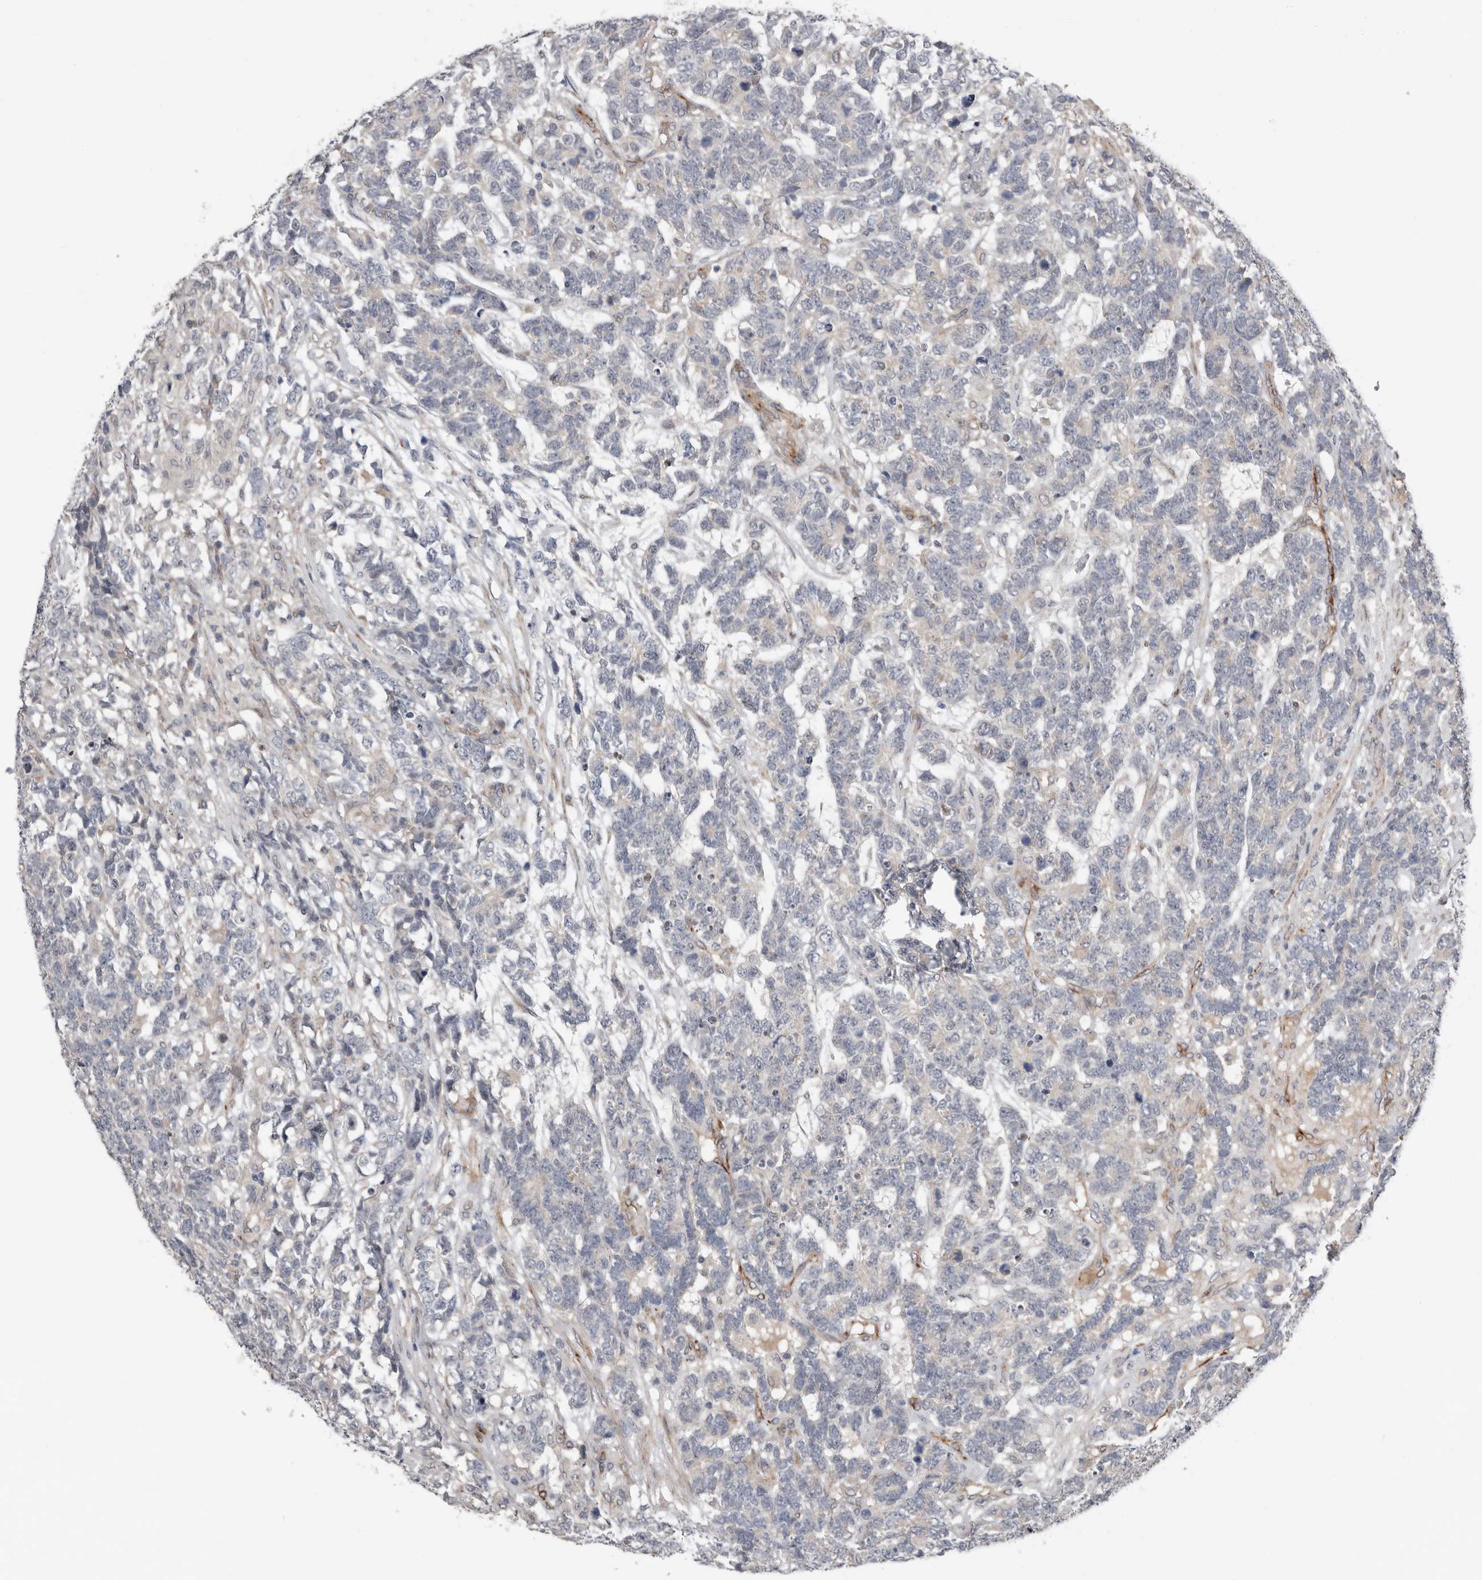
{"staining": {"intensity": "negative", "quantity": "none", "location": "none"}, "tissue": "testis cancer", "cell_type": "Tumor cells", "image_type": "cancer", "snomed": [{"axis": "morphology", "description": "Carcinoma, Embryonal, NOS"}, {"axis": "topography", "description": "Testis"}], "caption": "Tumor cells show no significant protein positivity in embryonal carcinoma (testis).", "gene": "RANBP17", "patient": {"sex": "male", "age": 26}}